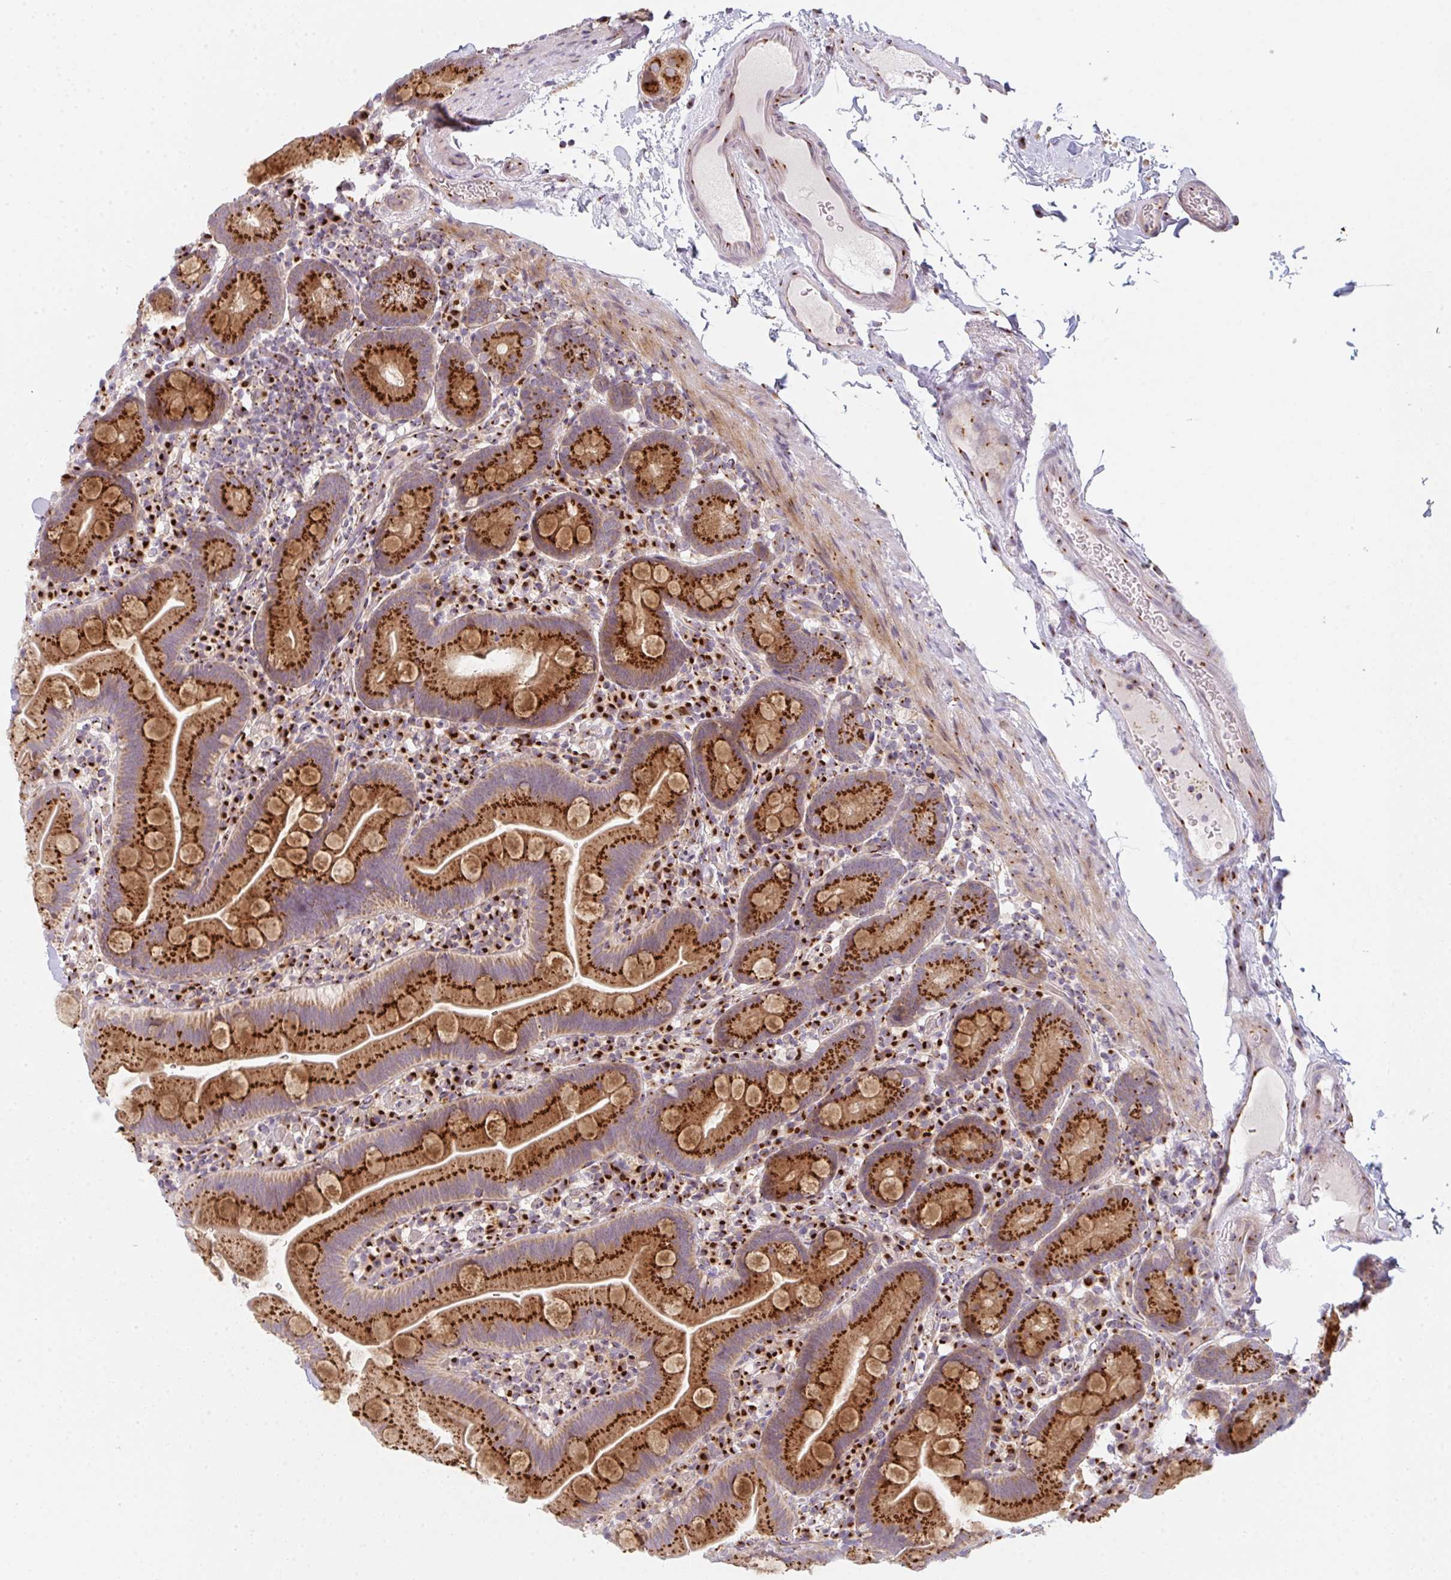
{"staining": {"intensity": "strong", "quantity": ">75%", "location": "cytoplasmic/membranous"}, "tissue": "small intestine", "cell_type": "Glandular cells", "image_type": "normal", "snomed": [{"axis": "morphology", "description": "Normal tissue, NOS"}, {"axis": "topography", "description": "Small intestine"}], "caption": "A brown stain labels strong cytoplasmic/membranous expression of a protein in glandular cells of benign human small intestine.", "gene": "GVQW3", "patient": {"sex": "female", "age": 68}}